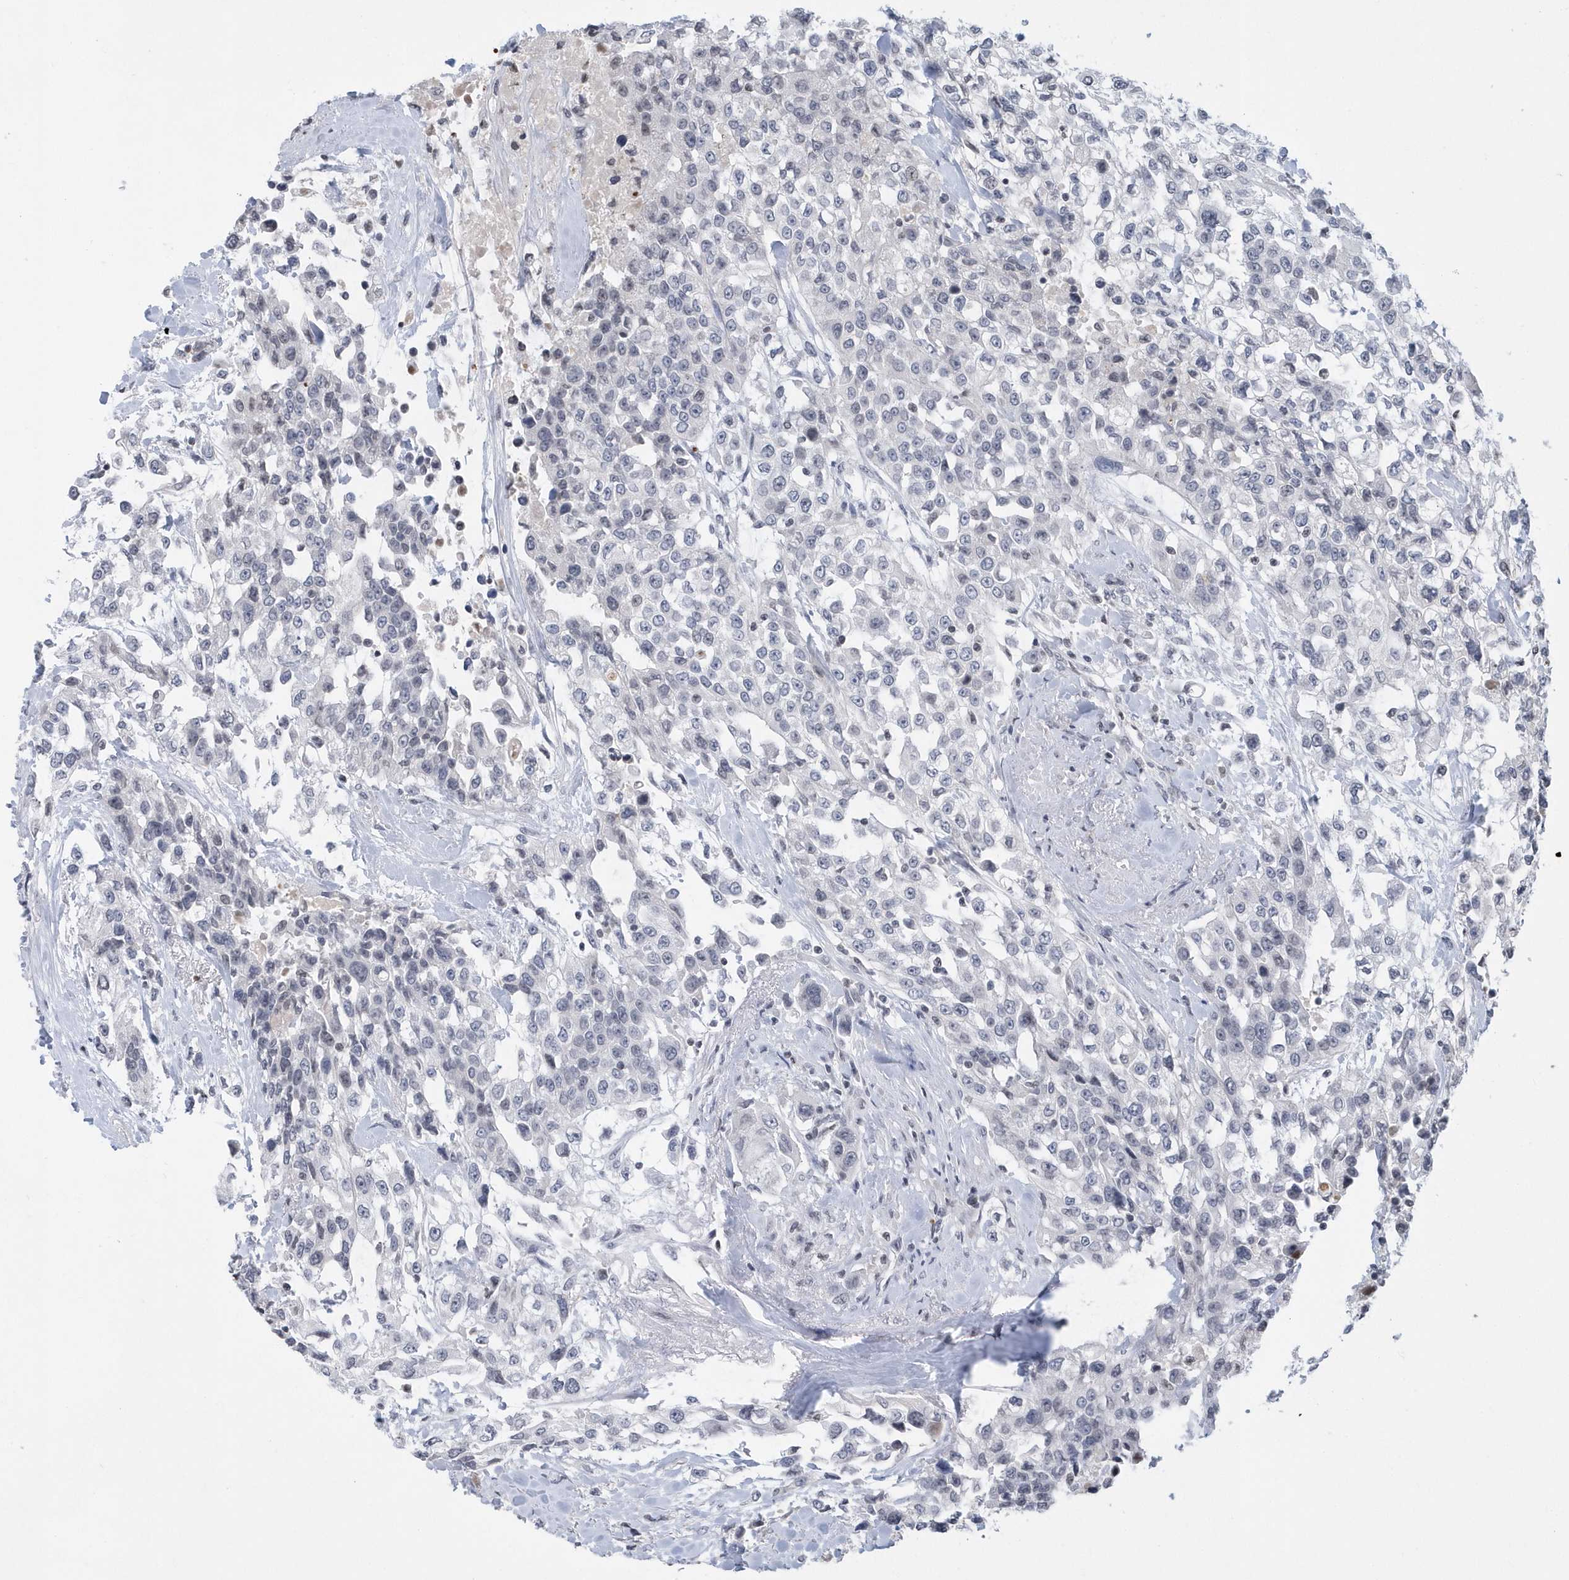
{"staining": {"intensity": "negative", "quantity": "none", "location": "none"}, "tissue": "urothelial cancer", "cell_type": "Tumor cells", "image_type": "cancer", "snomed": [{"axis": "morphology", "description": "Urothelial carcinoma, High grade"}, {"axis": "topography", "description": "Urinary bladder"}], "caption": "Immunohistochemistry histopathology image of neoplastic tissue: human urothelial cancer stained with DAB (3,3'-diaminobenzidine) displays no significant protein staining in tumor cells. The staining was performed using DAB (3,3'-diaminobenzidine) to visualize the protein expression in brown, while the nuclei were stained in blue with hematoxylin (Magnification: 20x).", "gene": "VWA5B2", "patient": {"sex": "female", "age": 80}}